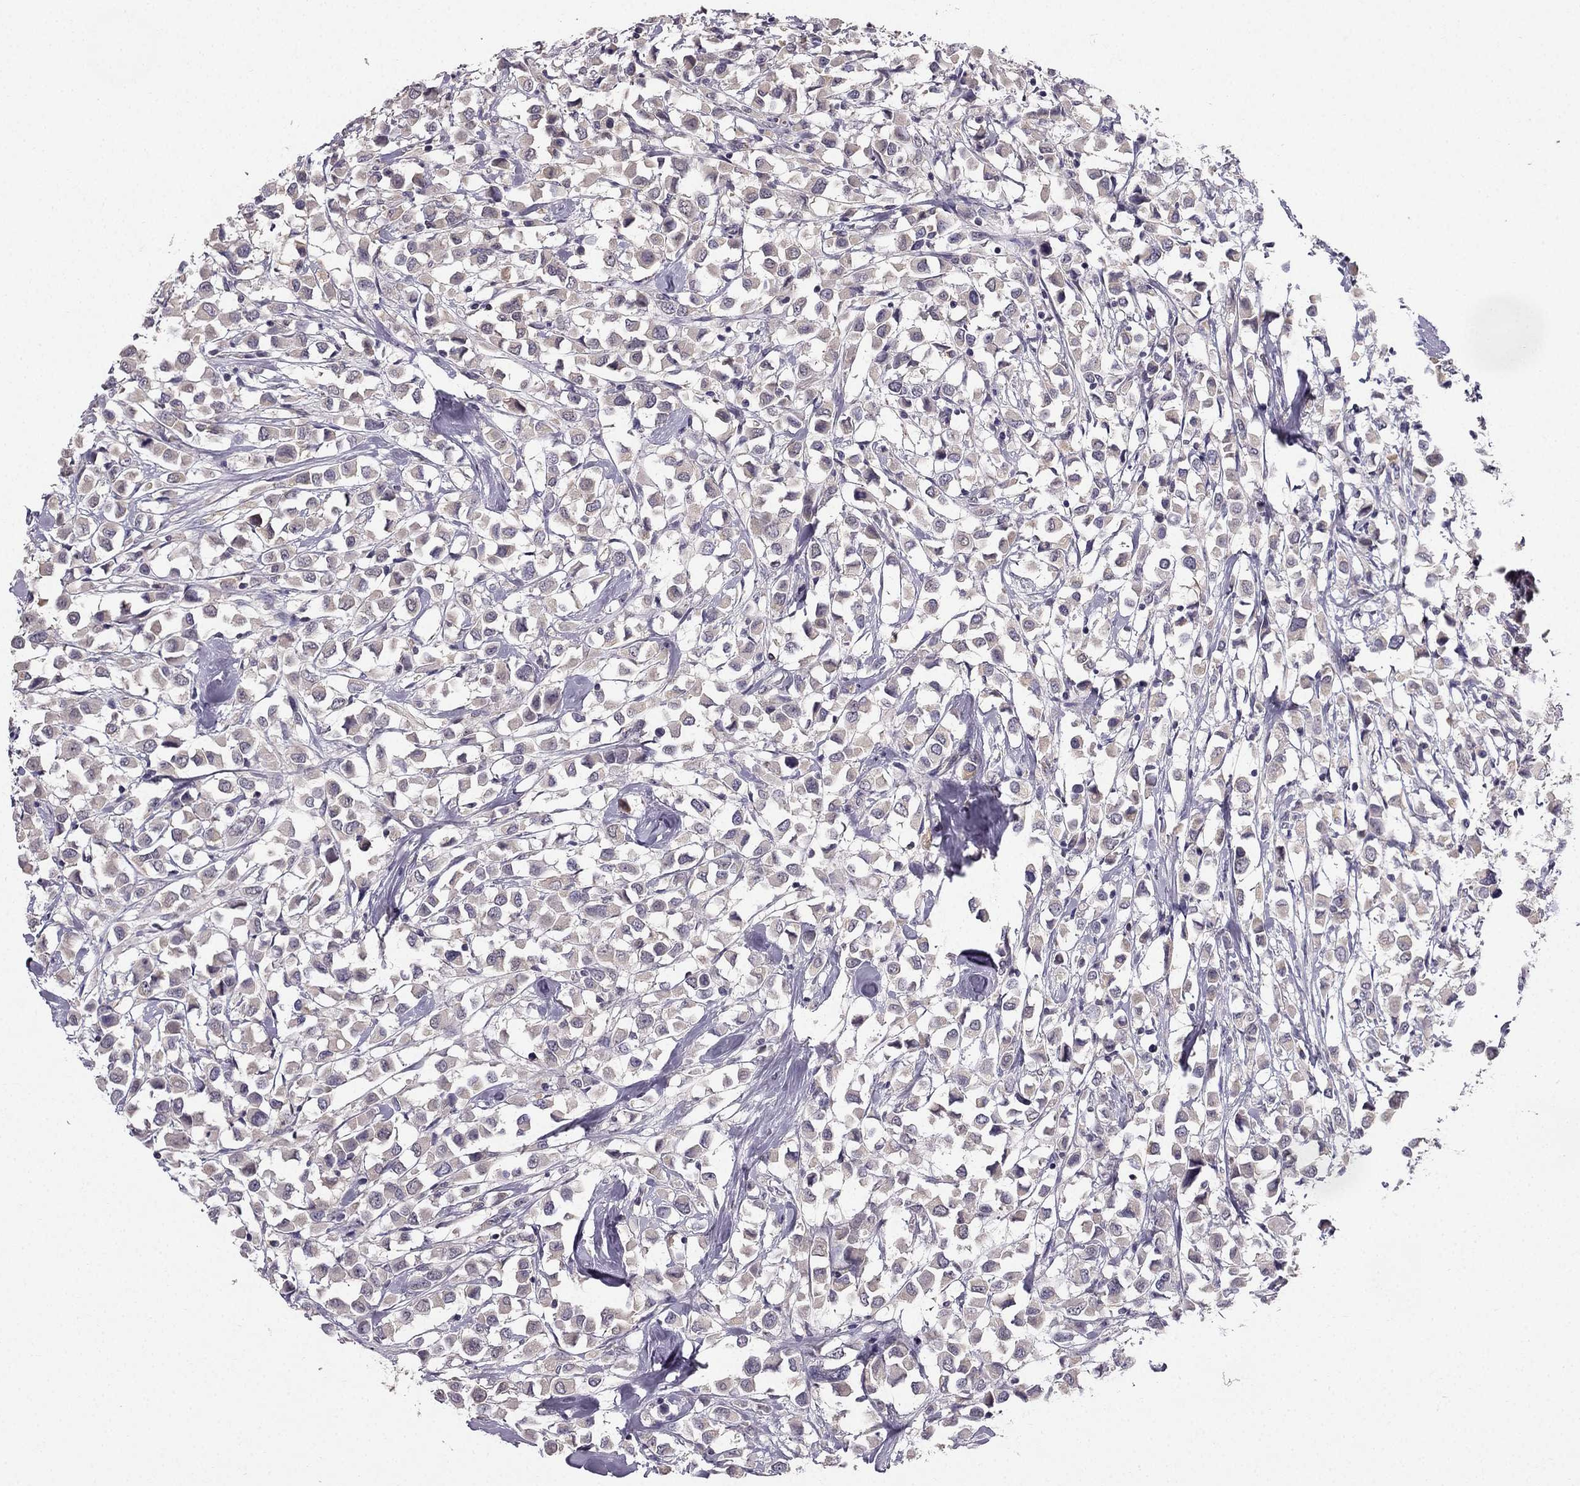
{"staining": {"intensity": "negative", "quantity": "none", "location": "none"}, "tissue": "breast cancer", "cell_type": "Tumor cells", "image_type": "cancer", "snomed": [{"axis": "morphology", "description": "Duct carcinoma"}, {"axis": "topography", "description": "Breast"}], "caption": "DAB (3,3'-diaminobenzidine) immunohistochemical staining of invasive ductal carcinoma (breast) exhibits no significant positivity in tumor cells. The staining is performed using DAB brown chromogen with nuclei counter-stained in using hematoxylin.", "gene": "TSPYL5", "patient": {"sex": "female", "age": 61}}